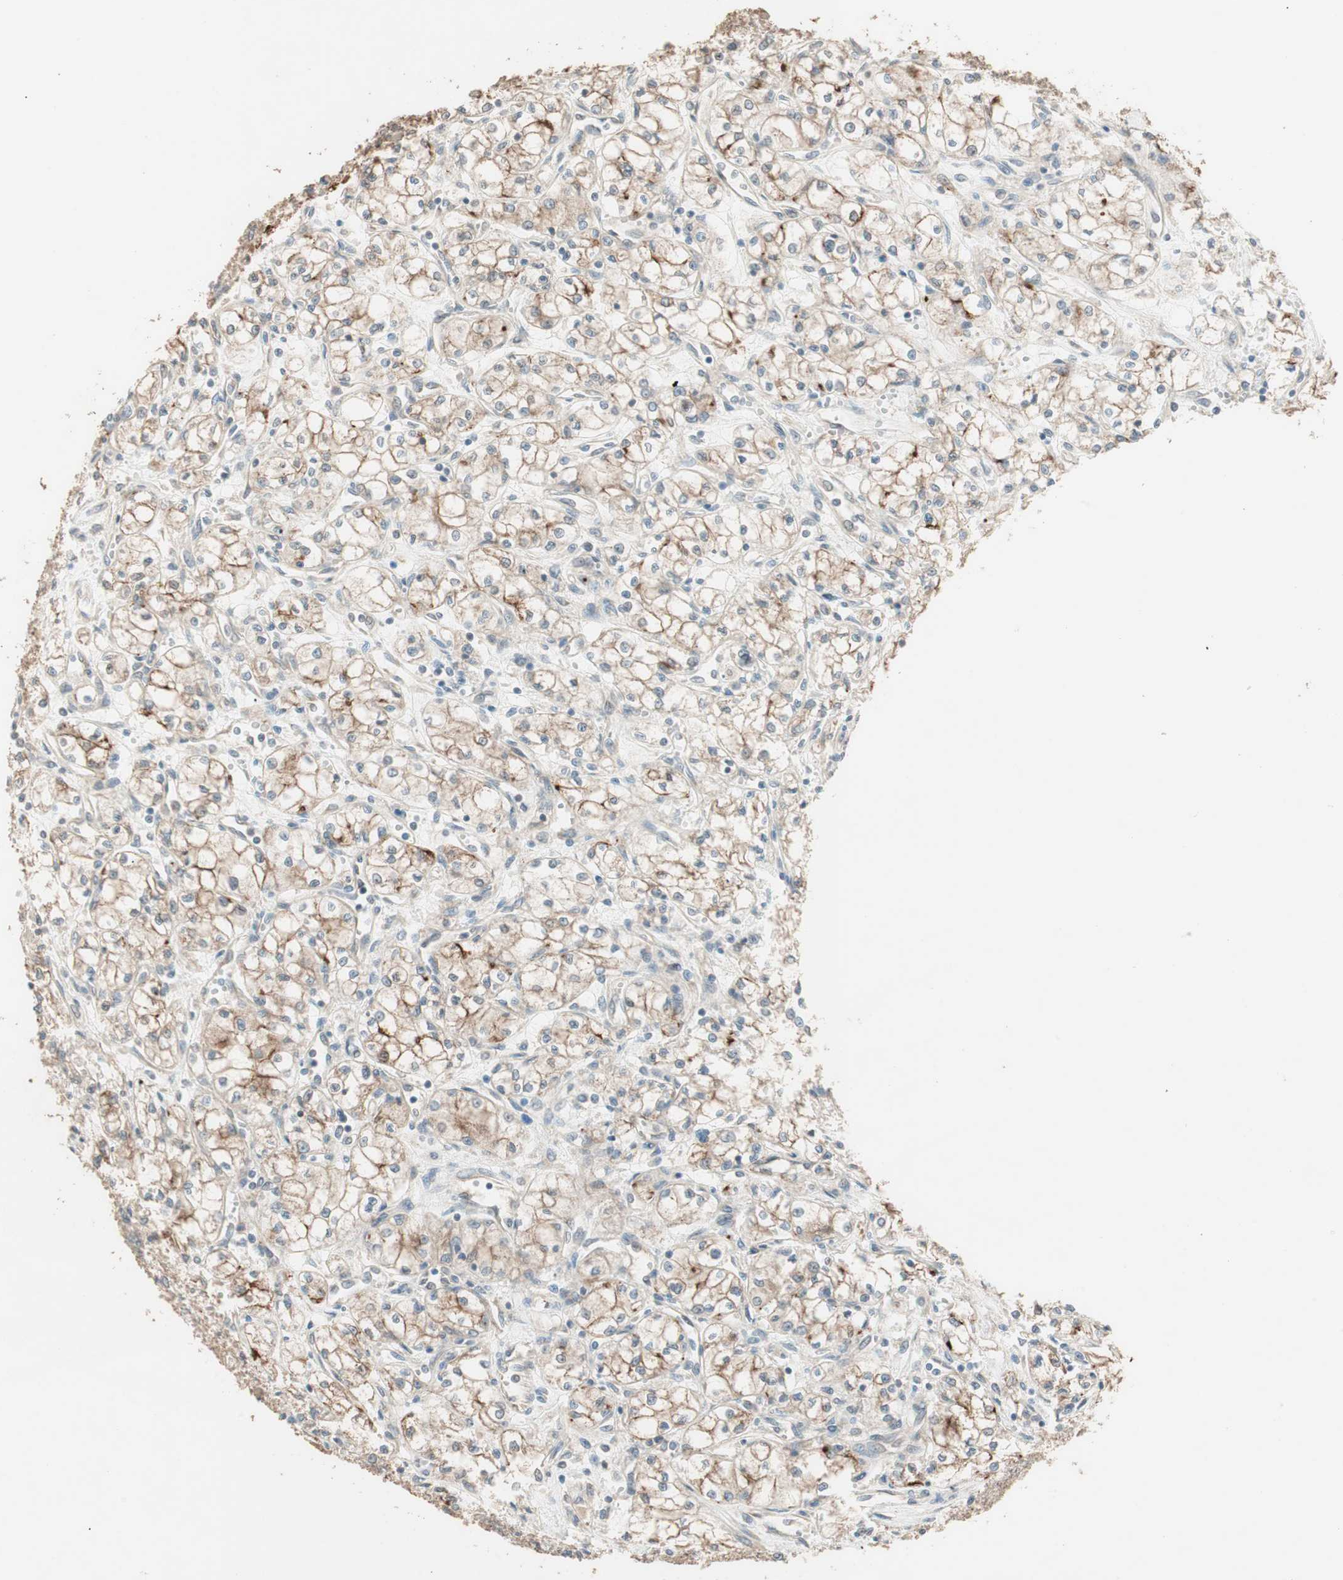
{"staining": {"intensity": "moderate", "quantity": ">75%", "location": "cytoplasmic/membranous"}, "tissue": "renal cancer", "cell_type": "Tumor cells", "image_type": "cancer", "snomed": [{"axis": "morphology", "description": "Normal tissue, NOS"}, {"axis": "morphology", "description": "Adenocarcinoma, NOS"}, {"axis": "topography", "description": "Kidney"}], "caption": "Immunohistochemical staining of renal cancer exhibits medium levels of moderate cytoplasmic/membranous protein expression in about >75% of tumor cells.", "gene": "RARRES1", "patient": {"sex": "male", "age": 59}}